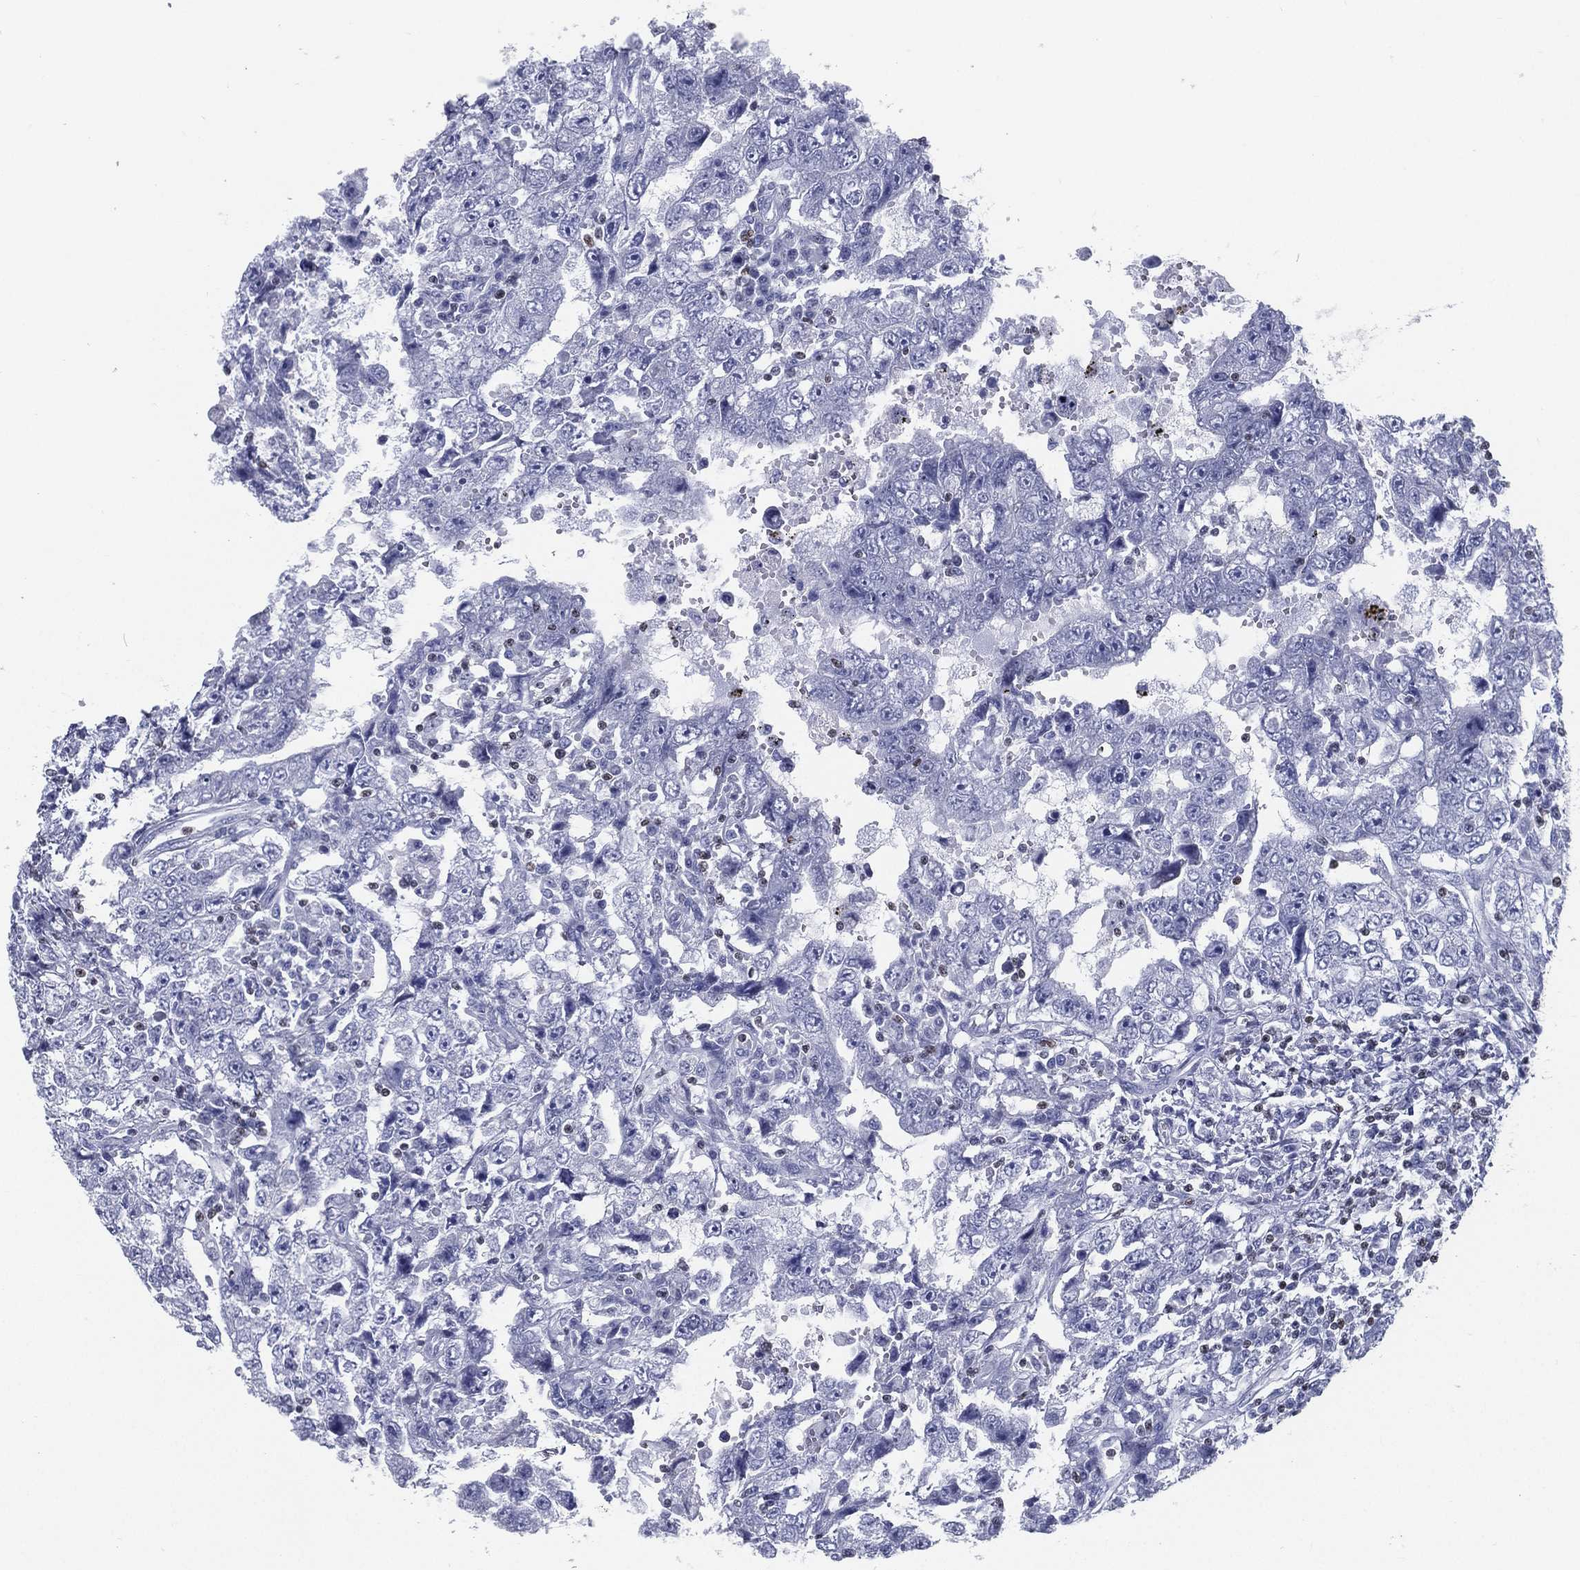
{"staining": {"intensity": "negative", "quantity": "none", "location": "none"}, "tissue": "testis cancer", "cell_type": "Tumor cells", "image_type": "cancer", "snomed": [{"axis": "morphology", "description": "Carcinoma, Embryonal, NOS"}, {"axis": "topography", "description": "Testis"}], "caption": "A photomicrograph of embryonal carcinoma (testis) stained for a protein displays no brown staining in tumor cells.", "gene": "PYHIN1", "patient": {"sex": "male", "age": 26}}